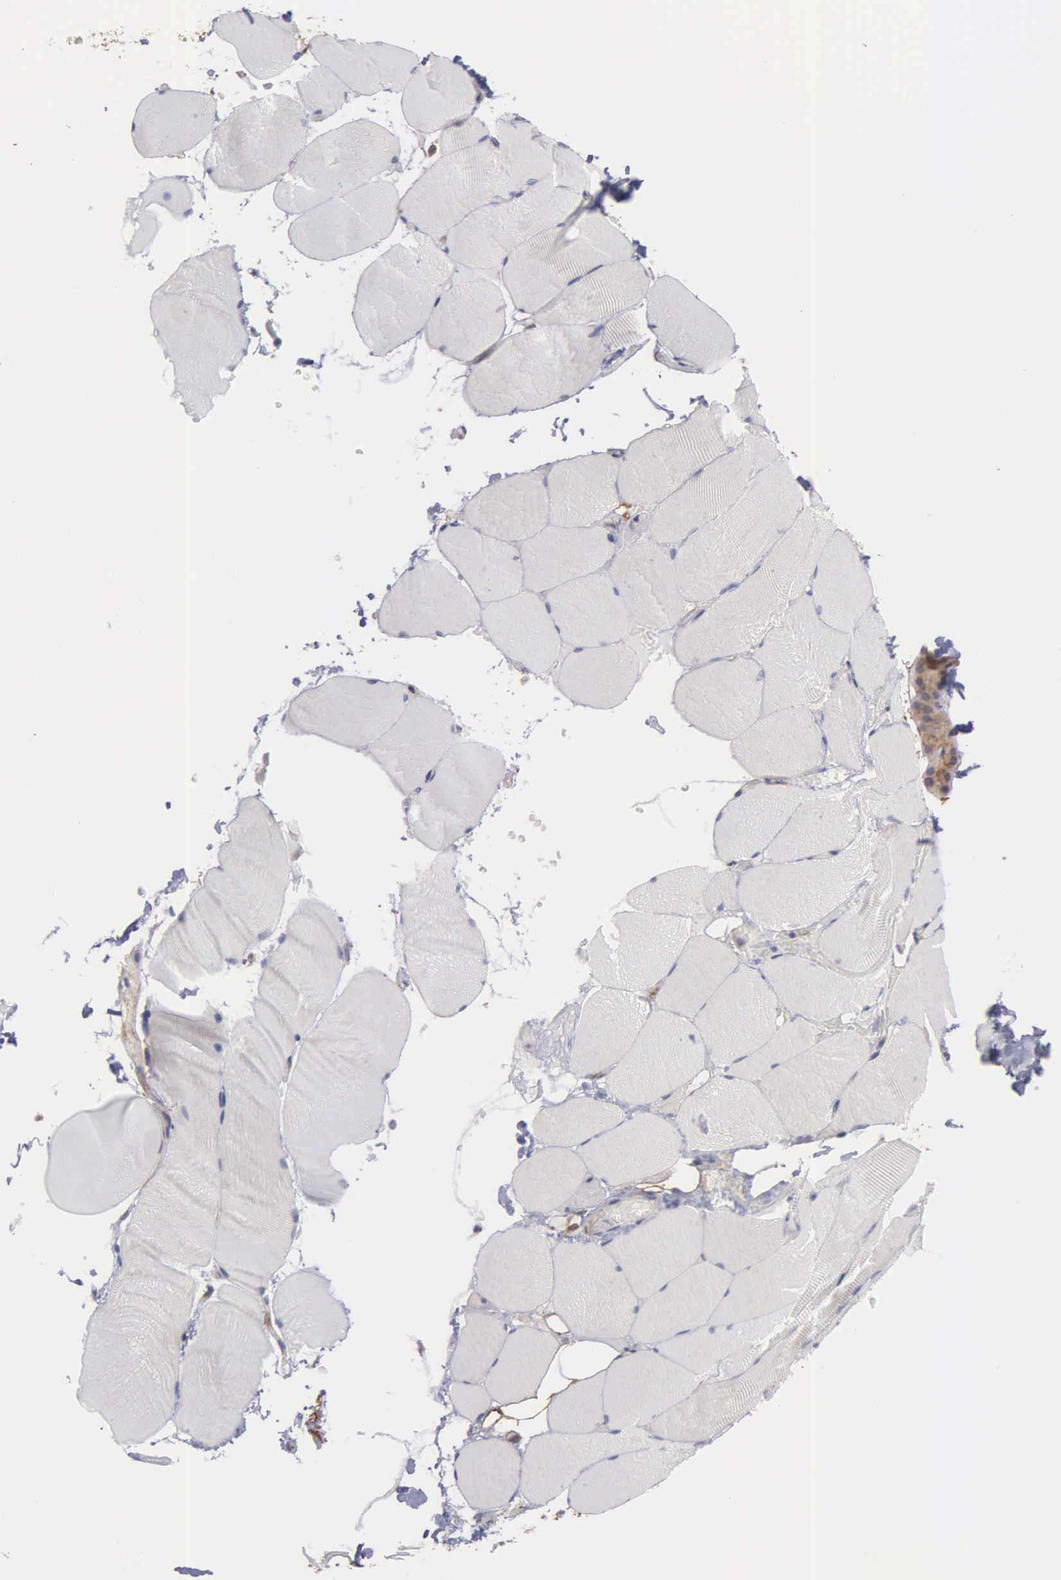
{"staining": {"intensity": "negative", "quantity": "none", "location": "none"}, "tissue": "skeletal muscle", "cell_type": "Myocytes", "image_type": "normal", "snomed": [{"axis": "morphology", "description": "Normal tissue, NOS"}, {"axis": "topography", "description": "Skeletal muscle"}, {"axis": "topography", "description": "Parathyroid gland"}], "caption": "An immunohistochemistry photomicrograph of unremarkable skeletal muscle is shown. There is no staining in myocytes of skeletal muscle. (IHC, brightfield microscopy, high magnification).", "gene": "LIN52", "patient": {"sex": "female", "age": 37}}